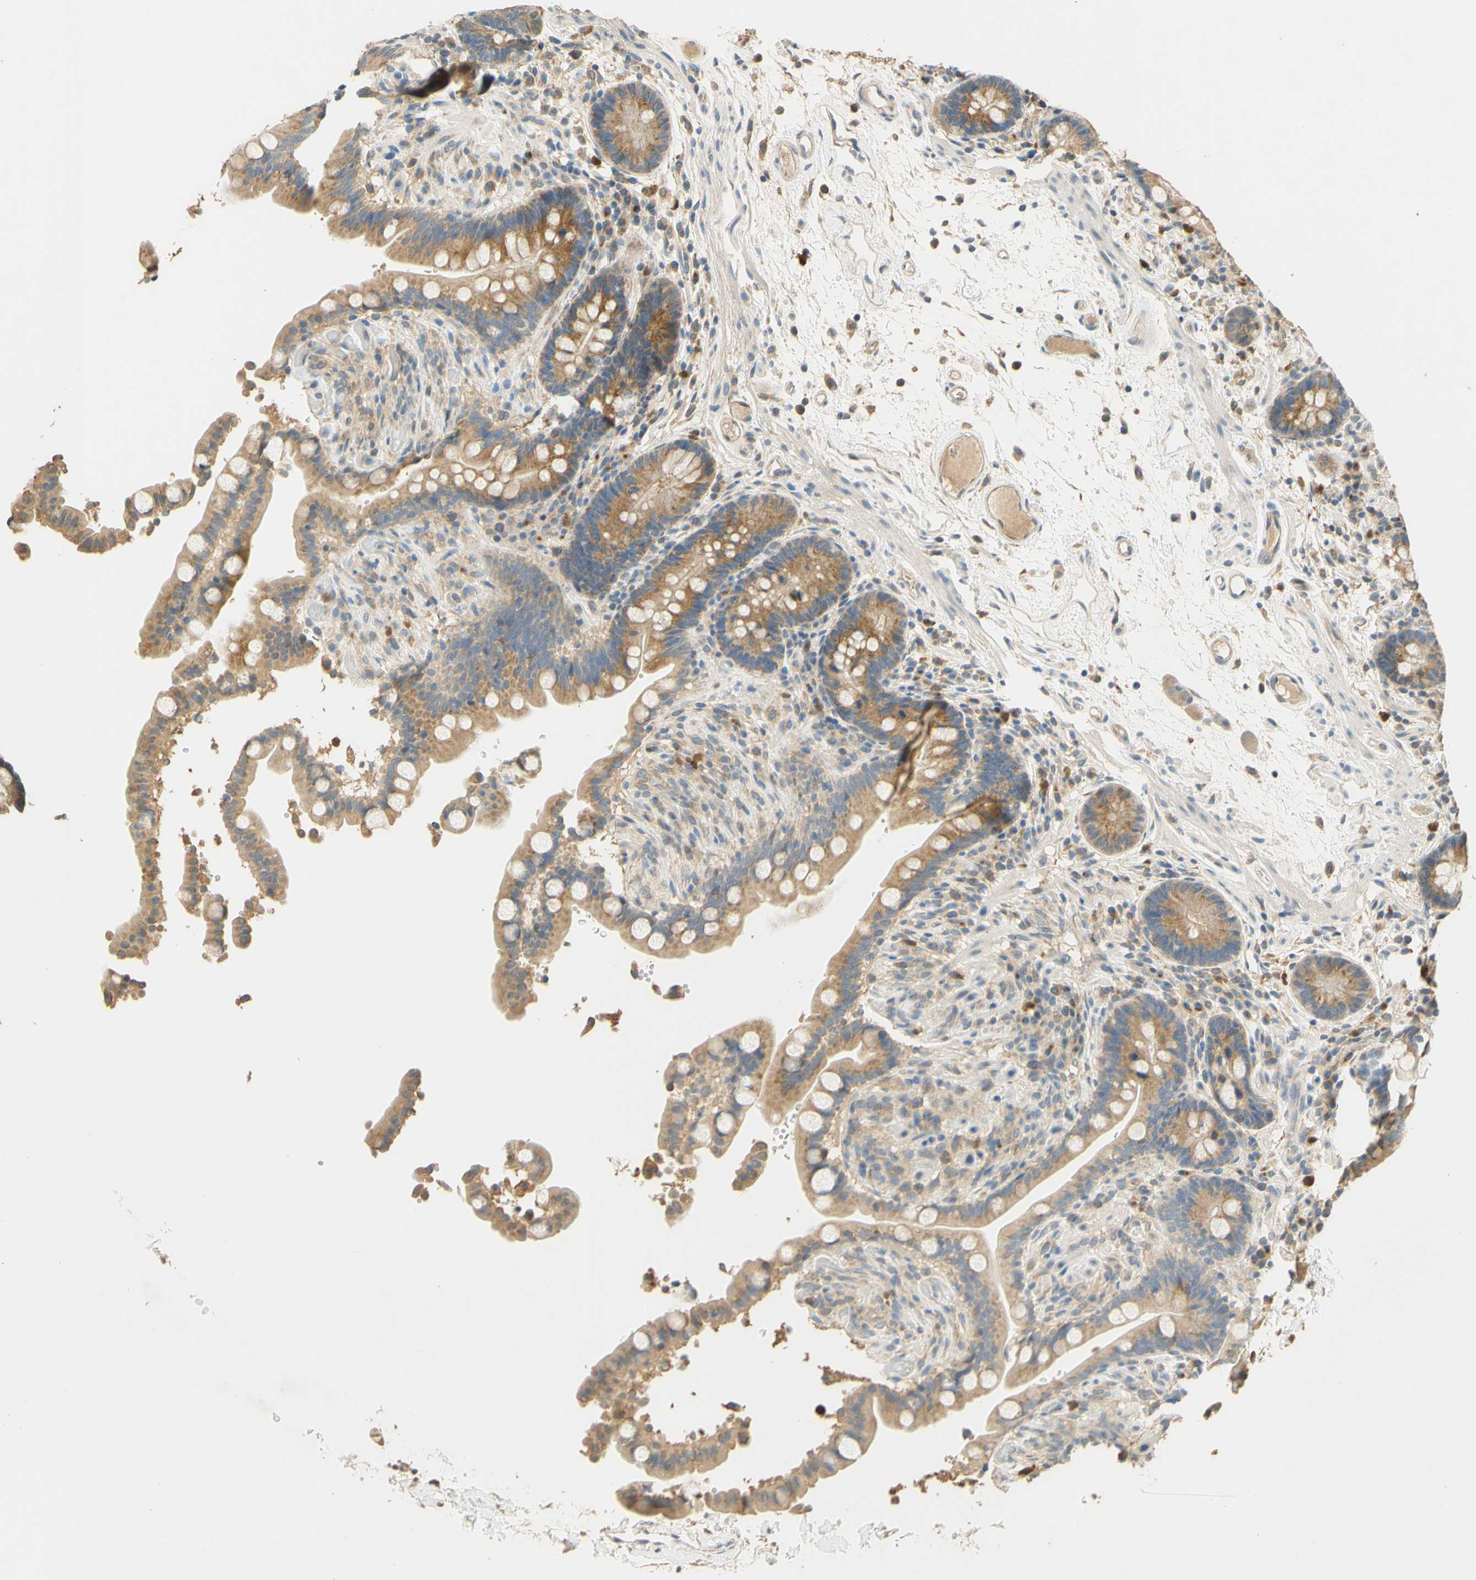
{"staining": {"intensity": "weak", "quantity": ">75%", "location": "cytoplasmic/membranous"}, "tissue": "colon", "cell_type": "Endothelial cells", "image_type": "normal", "snomed": [{"axis": "morphology", "description": "Normal tissue, NOS"}, {"axis": "topography", "description": "Colon"}], "caption": "A histopathology image of colon stained for a protein demonstrates weak cytoplasmic/membranous brown staining in endothelial cells. (IHC, brightfield microscopy, high magnification).", "gene": "ENTREP2", "patient": {"sex": "male", "age": 73}}